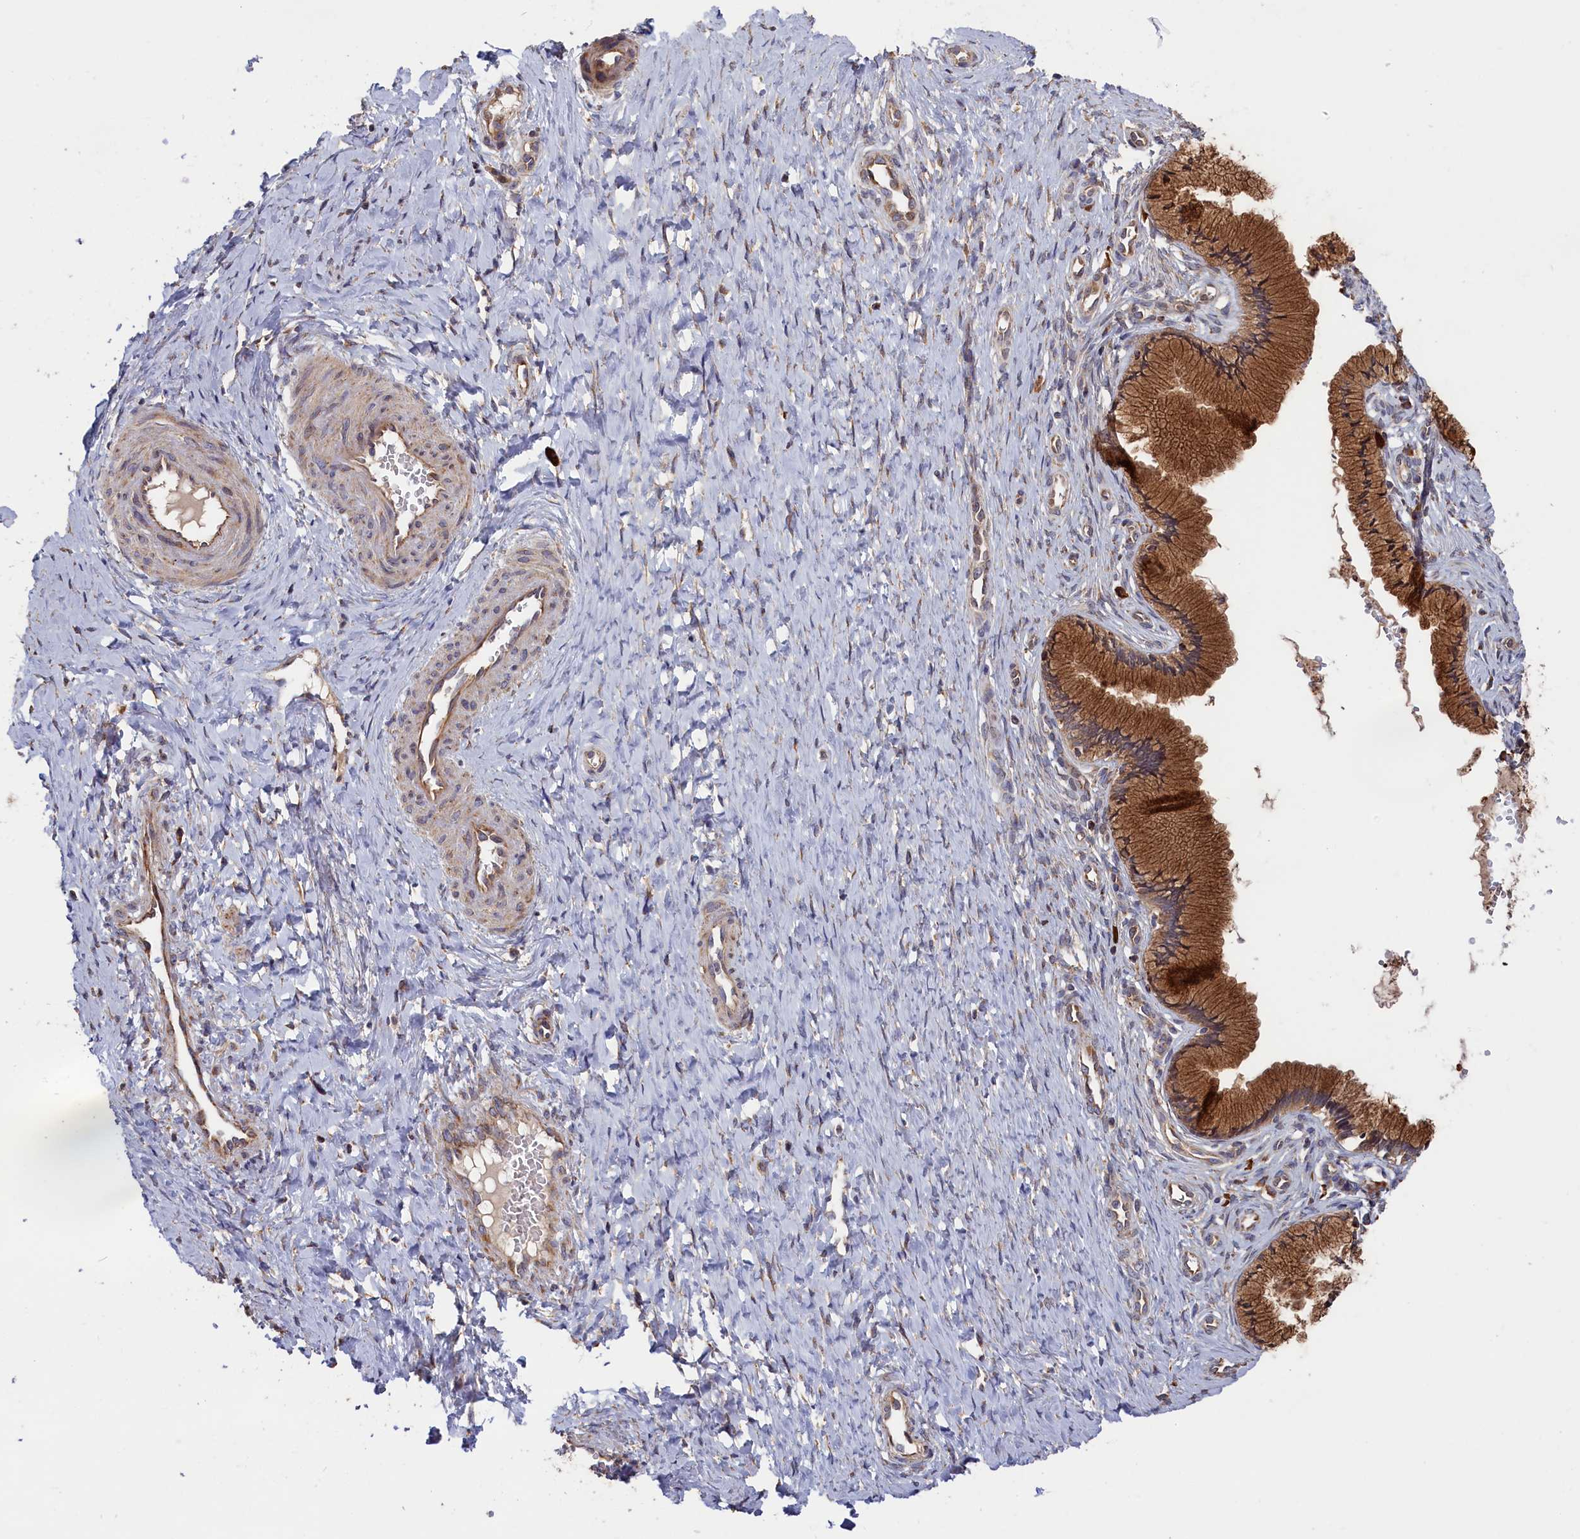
{"staining": {"intensity": "strong", "quantity": ">75%", "location": "cytoplasmic/membranous"}, "tissue": "cervix", "cell_type": "Glandular cells", "image_type": "normal", "snomed": [{"axis": "morphology", "description": "Normal tissue, NOS"}, {"axis": "topography", "description": "Cervix"}], "caption": "Protein expression analysis of unremarkable cervix exhibits strong cytoplasmic/membranous positivity in about >75% of glandular cells. (DAB (3,3'-diaminobenzidine) IHC with brightfield microscopy, high magnification).", "gene": "CEP44", "patient": {"sex": "female", "age": 36}}